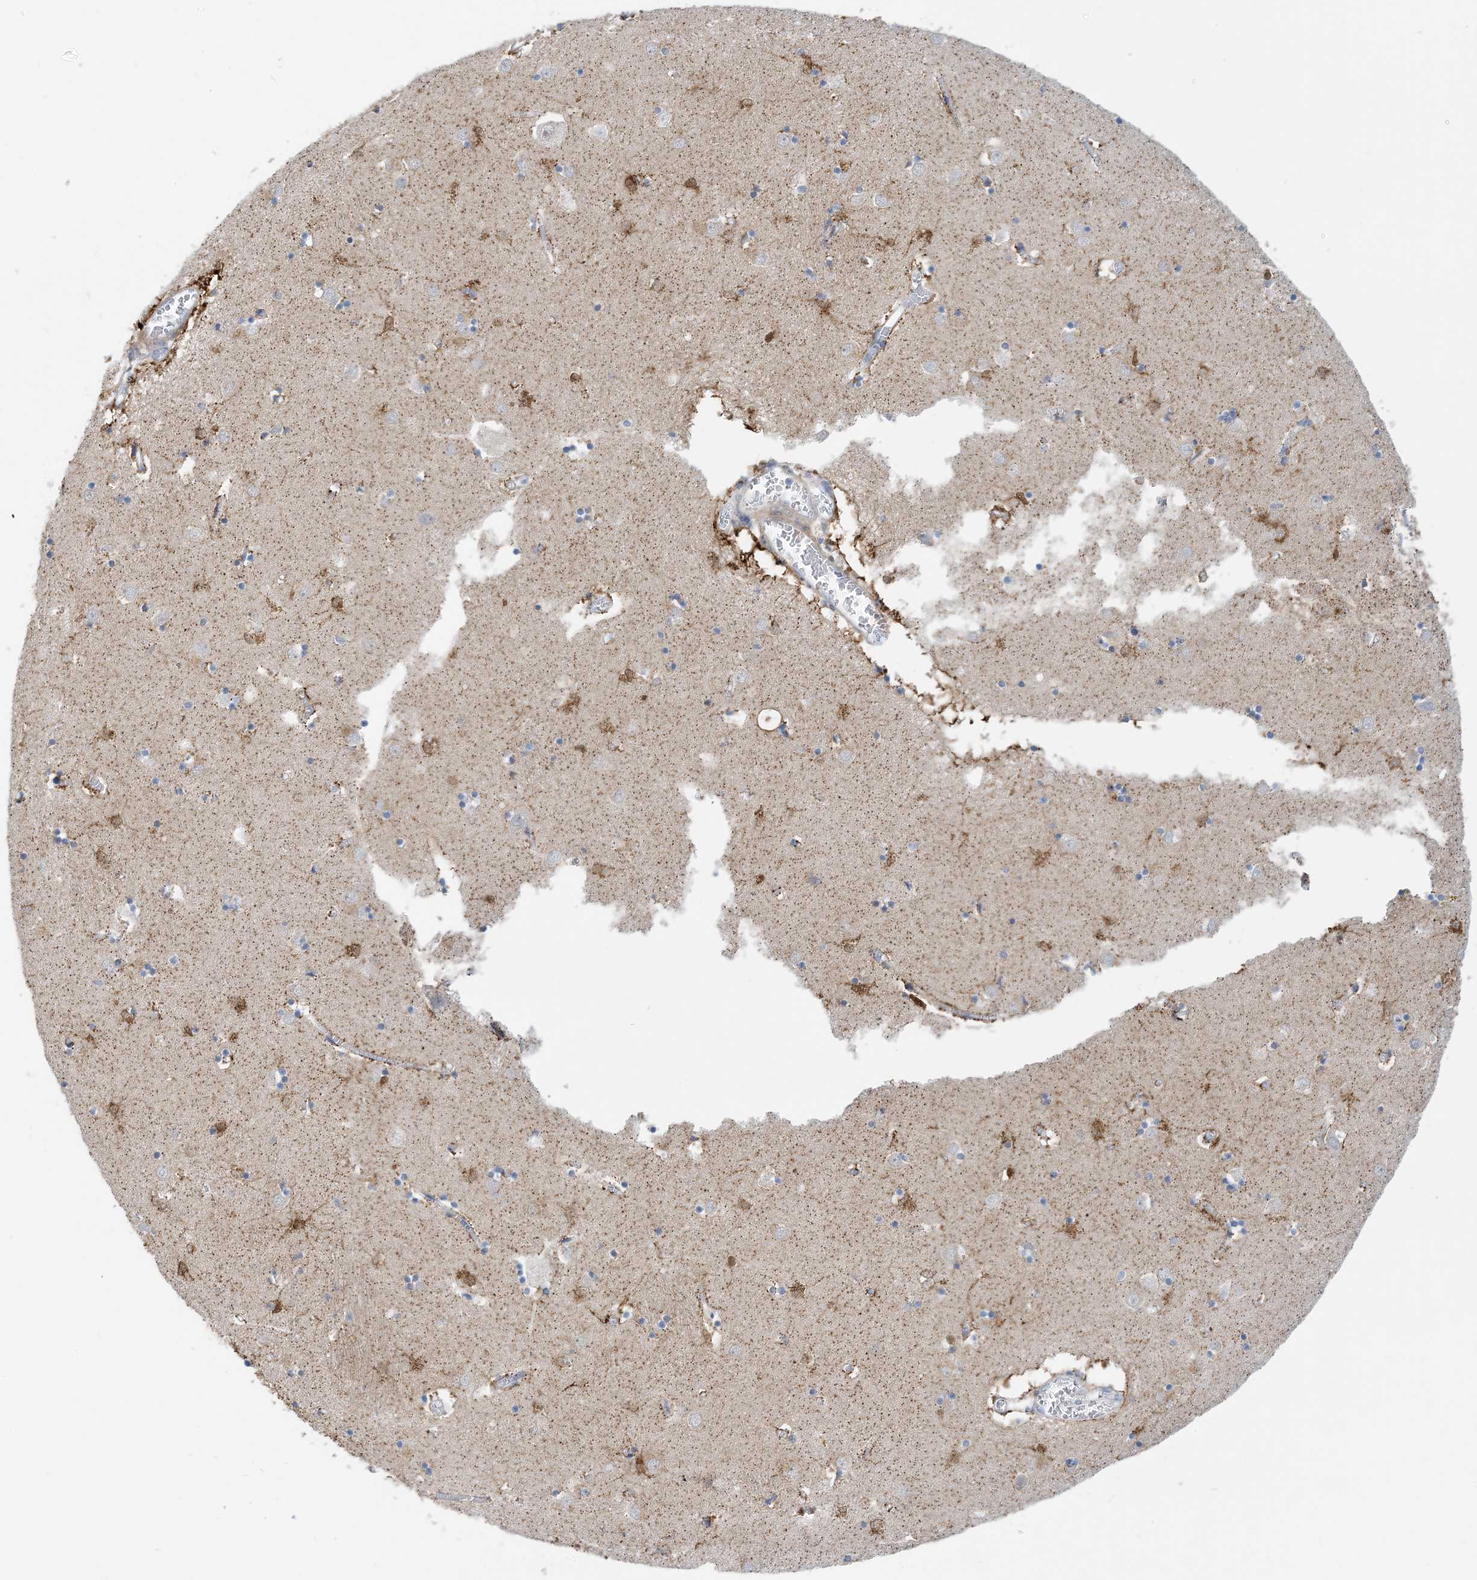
{"staining": {"intensity": "moderate", "quantity": "<25%", "location": "cytoplasmic/membranous"}, "tissue": "caudate", "cell_type": "Glial cells", "image_type": "normal", "snomed": [{"axis": "morphology", "description": "Normal tissue, NOS"}, {"axis": "topography", "description": "Lateral ventricle wall"}], "caption": "Glial cells demonstrate moderate cytoplasmic/membranous positivity in about <25% of cells in normal caudate.", "gene": "EIF2A", "patient": {"sex": "male", "age": 70}}